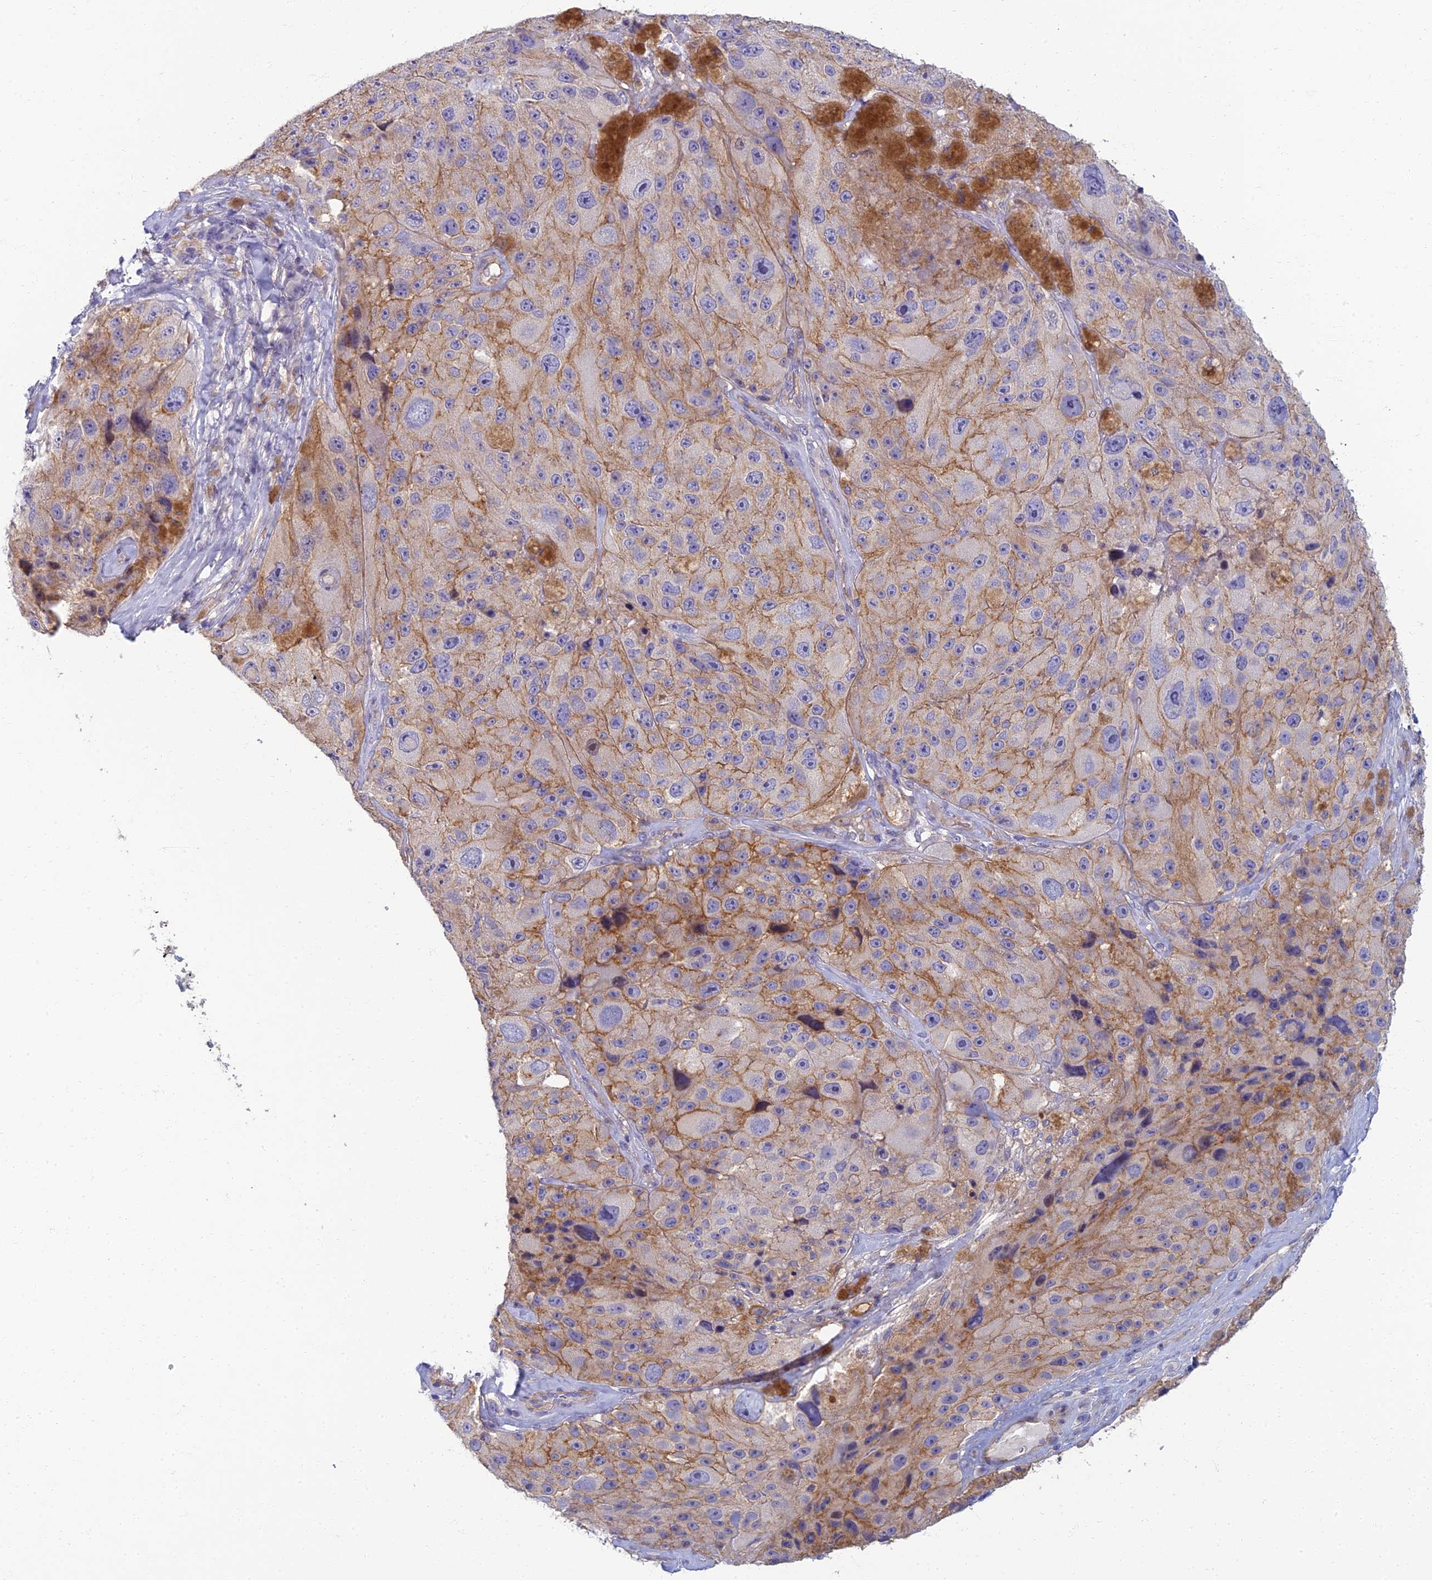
{"staining": {"intensity": "moderate", "quantity": "25%-75%", "location": "cytoplasmic/membranous"}, "tissue": "melanoma", "cell_type": "Tumor cells", "image_type": "cancer", "snomed": [{"axis": "morphology", "description": "Malignant melanoma, Metastatic site"}, {"axis": "topography", "description": "Lymph node"}], "caption": "Human melanoma stained with a protein marker shows moderate staining in tumor cells.", "gene": "NEURL1", "patient": {"sex": "male", "age": 62}}